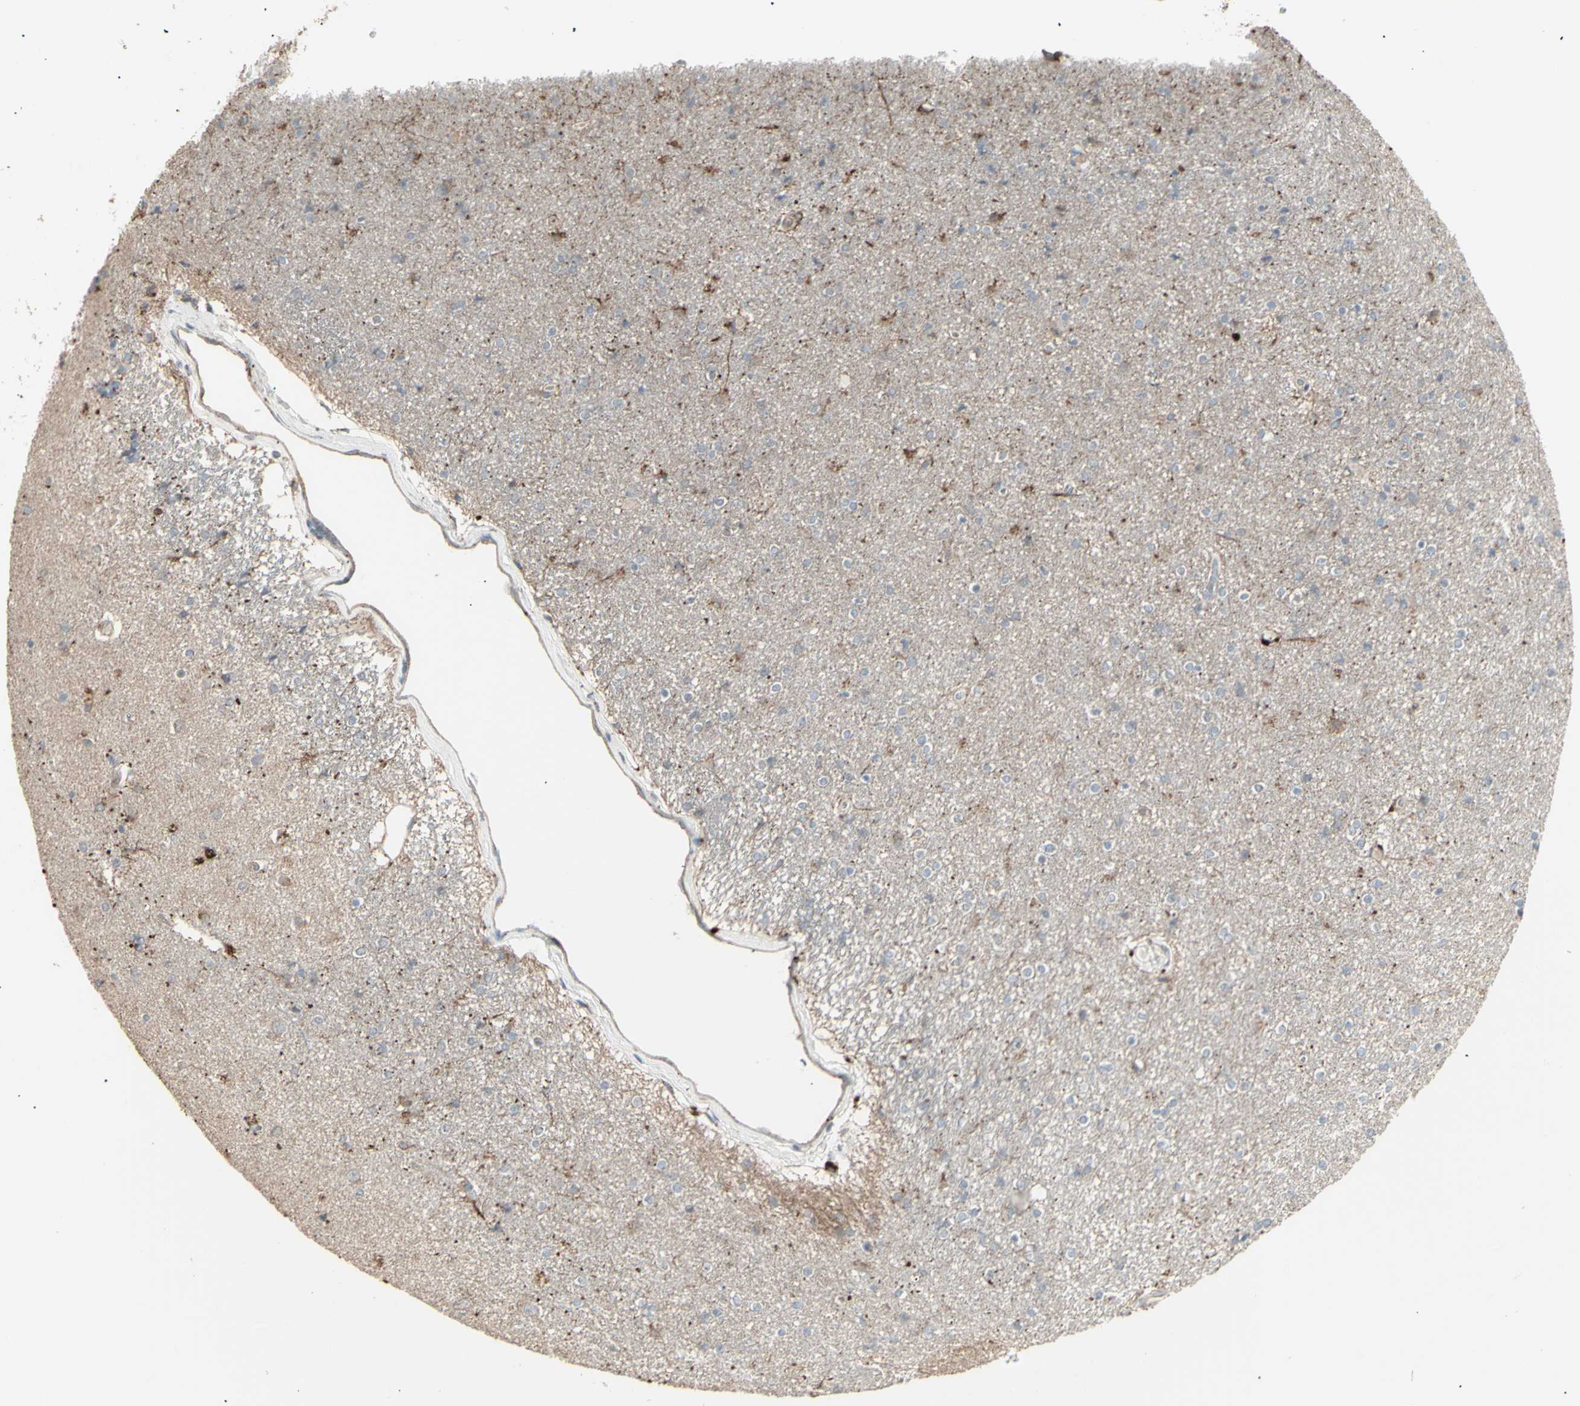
{"staining": {"intensity": "negative", "quantity": "none", "location": "none"}, "tissue": "caudate", "cell_type": "Glial cells", "image_type": "normal", "snomed": [{"axis": "morphology", "description": "Normal tissue, NOS"}, {"axis": "topography", "description": "Lateral ventricle wall"}], "caption": "IHC micrograph of normal caudate stained for a protein (brown), which displays no staining in glial cells. Brightfield microscopy of immunohistochemistry (IHC) stained with DAB (3,3'-diaminobenzidine) (brown) and hematoxylin (blue), captured at high magnification.", "gene": "RNASEL", "patient": {"sex": "female", "age": 54}}